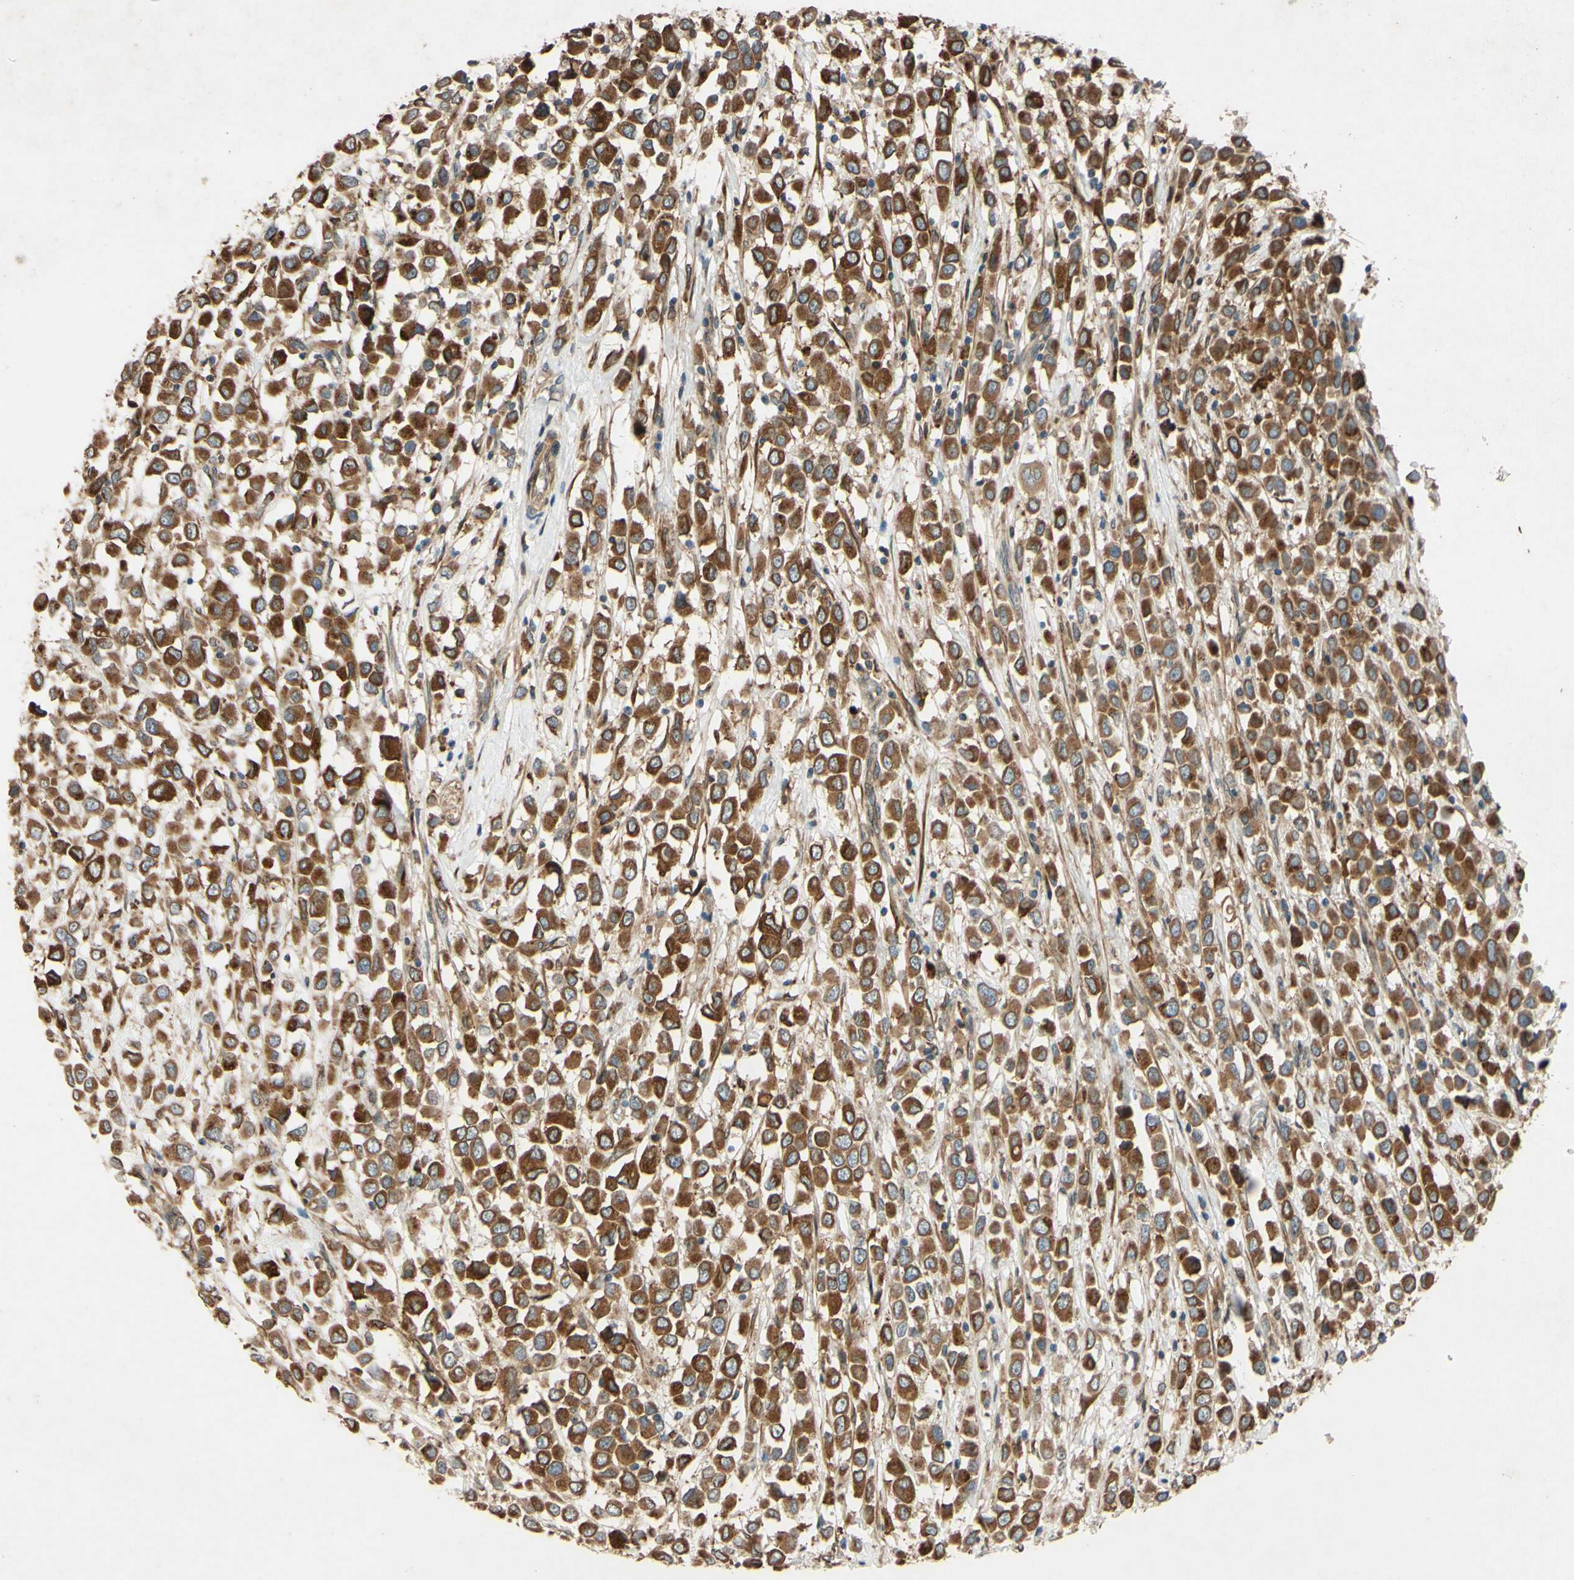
{"staining": {"intensity": "strong", "quantity": ">75%", "location": "cytoplasmic/membranous"}, "tissue": "breast cancer", "cell_type": "Tumor cells", "image_type": "cancer", "snomed": [{"axis": "morphology", "description": "Duct carcinoma"}, {"axis": "topography", "description": "Breast"}], "caption": "Breast cancer was stained to show a protein in brown. There is high levels of strong cytoplasmic/membranous staining in about >75% of tumor cells.", "gene": "PTPRU", "patient": {"sex": "female", "age": 61}}